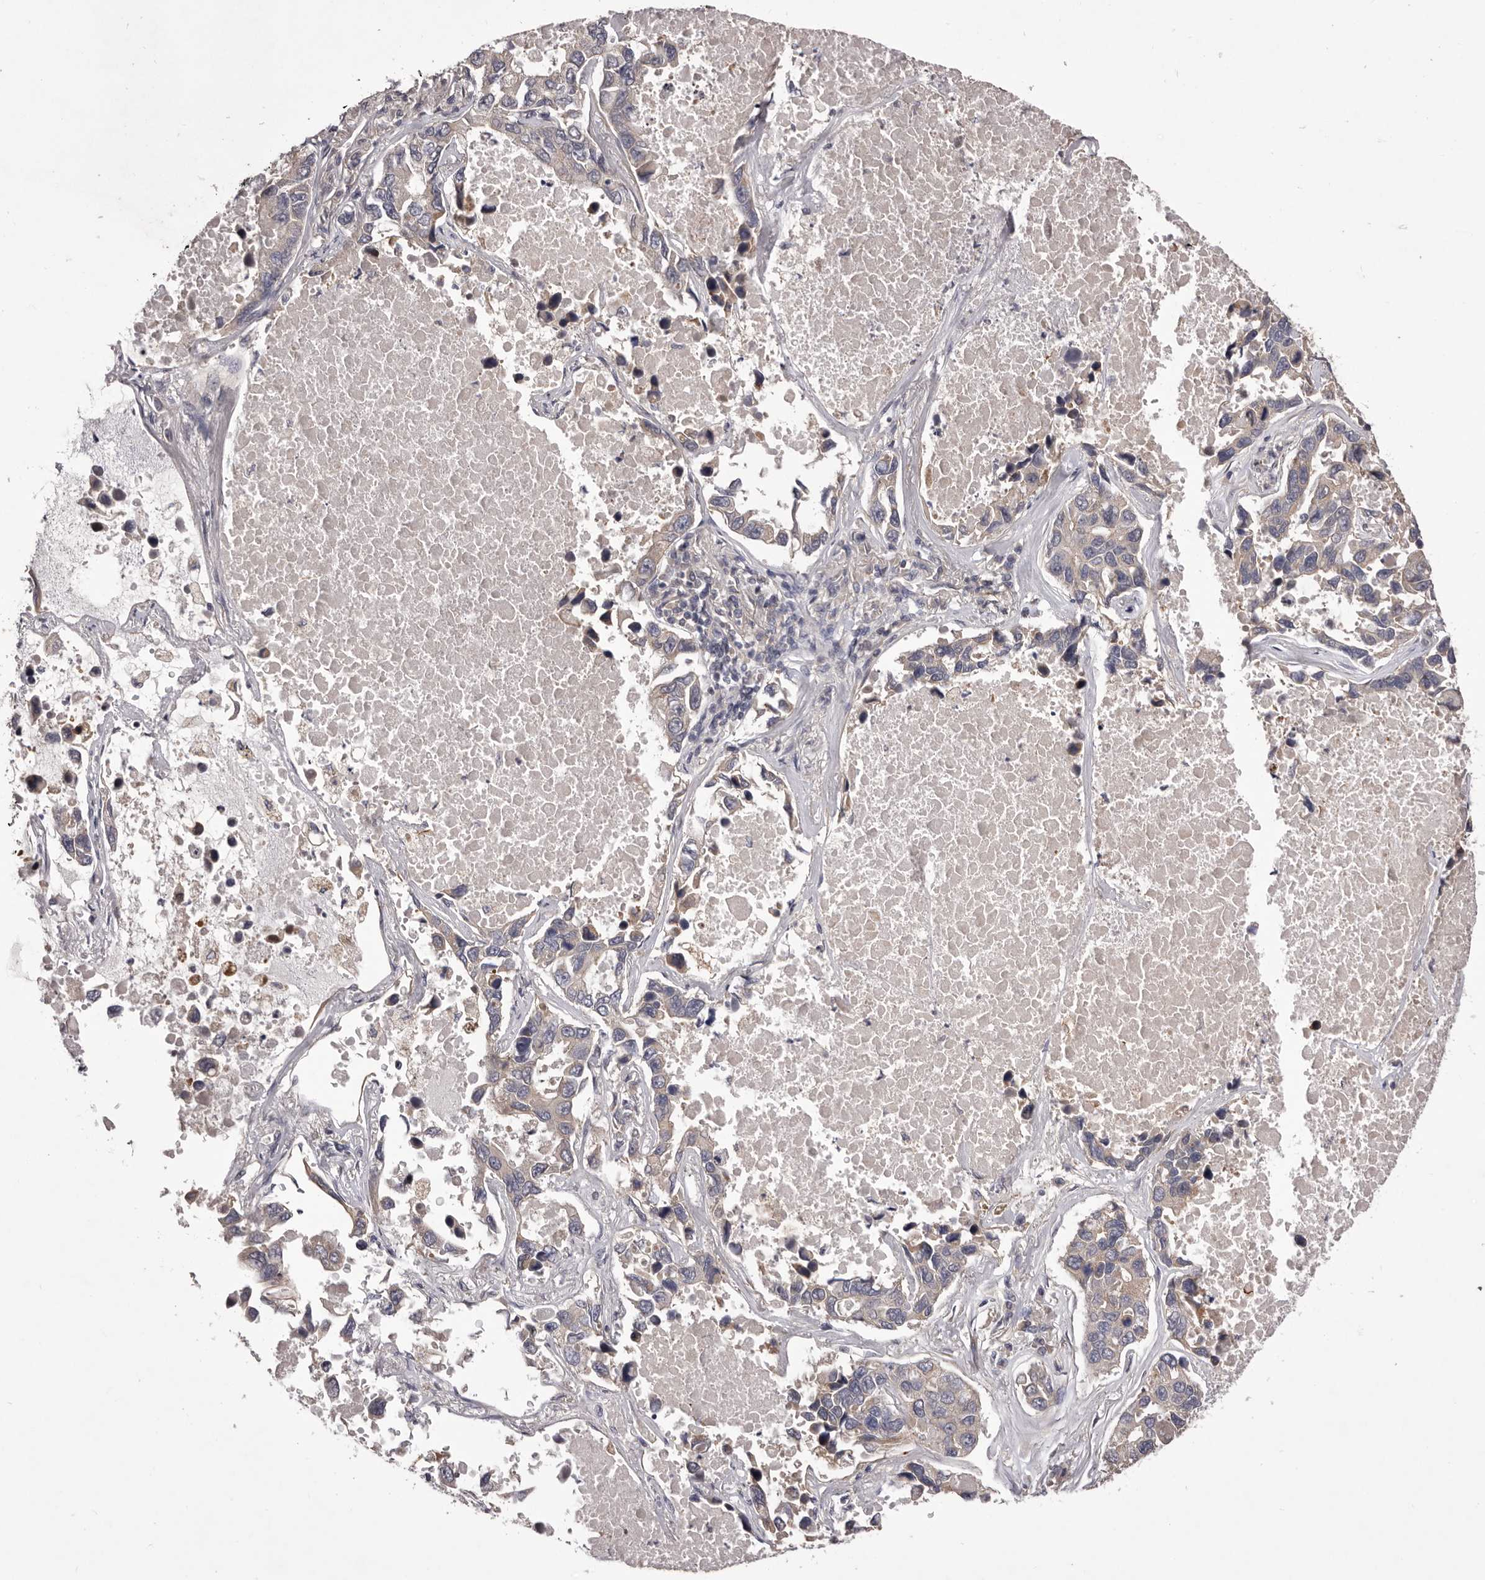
{"staining": {"intensity": "weak", "quantity": "25%-75%", "location": "cytoplasmic/membranous"}, "tissue": "lung cancer", "cell_type": "Tumor cells", "image_type": "cancer", "snomed": [{"axis": "morphology", "description": "Adenocarcinoma, NOS"}, {"axis": "topography", "description": "Lung"}], "caption": "A brown stain highlights weak cytoplasmic/membranous expression of a protein in human adenocarcinoma (lung) tumor cells.", "gene": "PNRC1", "patient": {"sex": "male", "age": 64}}